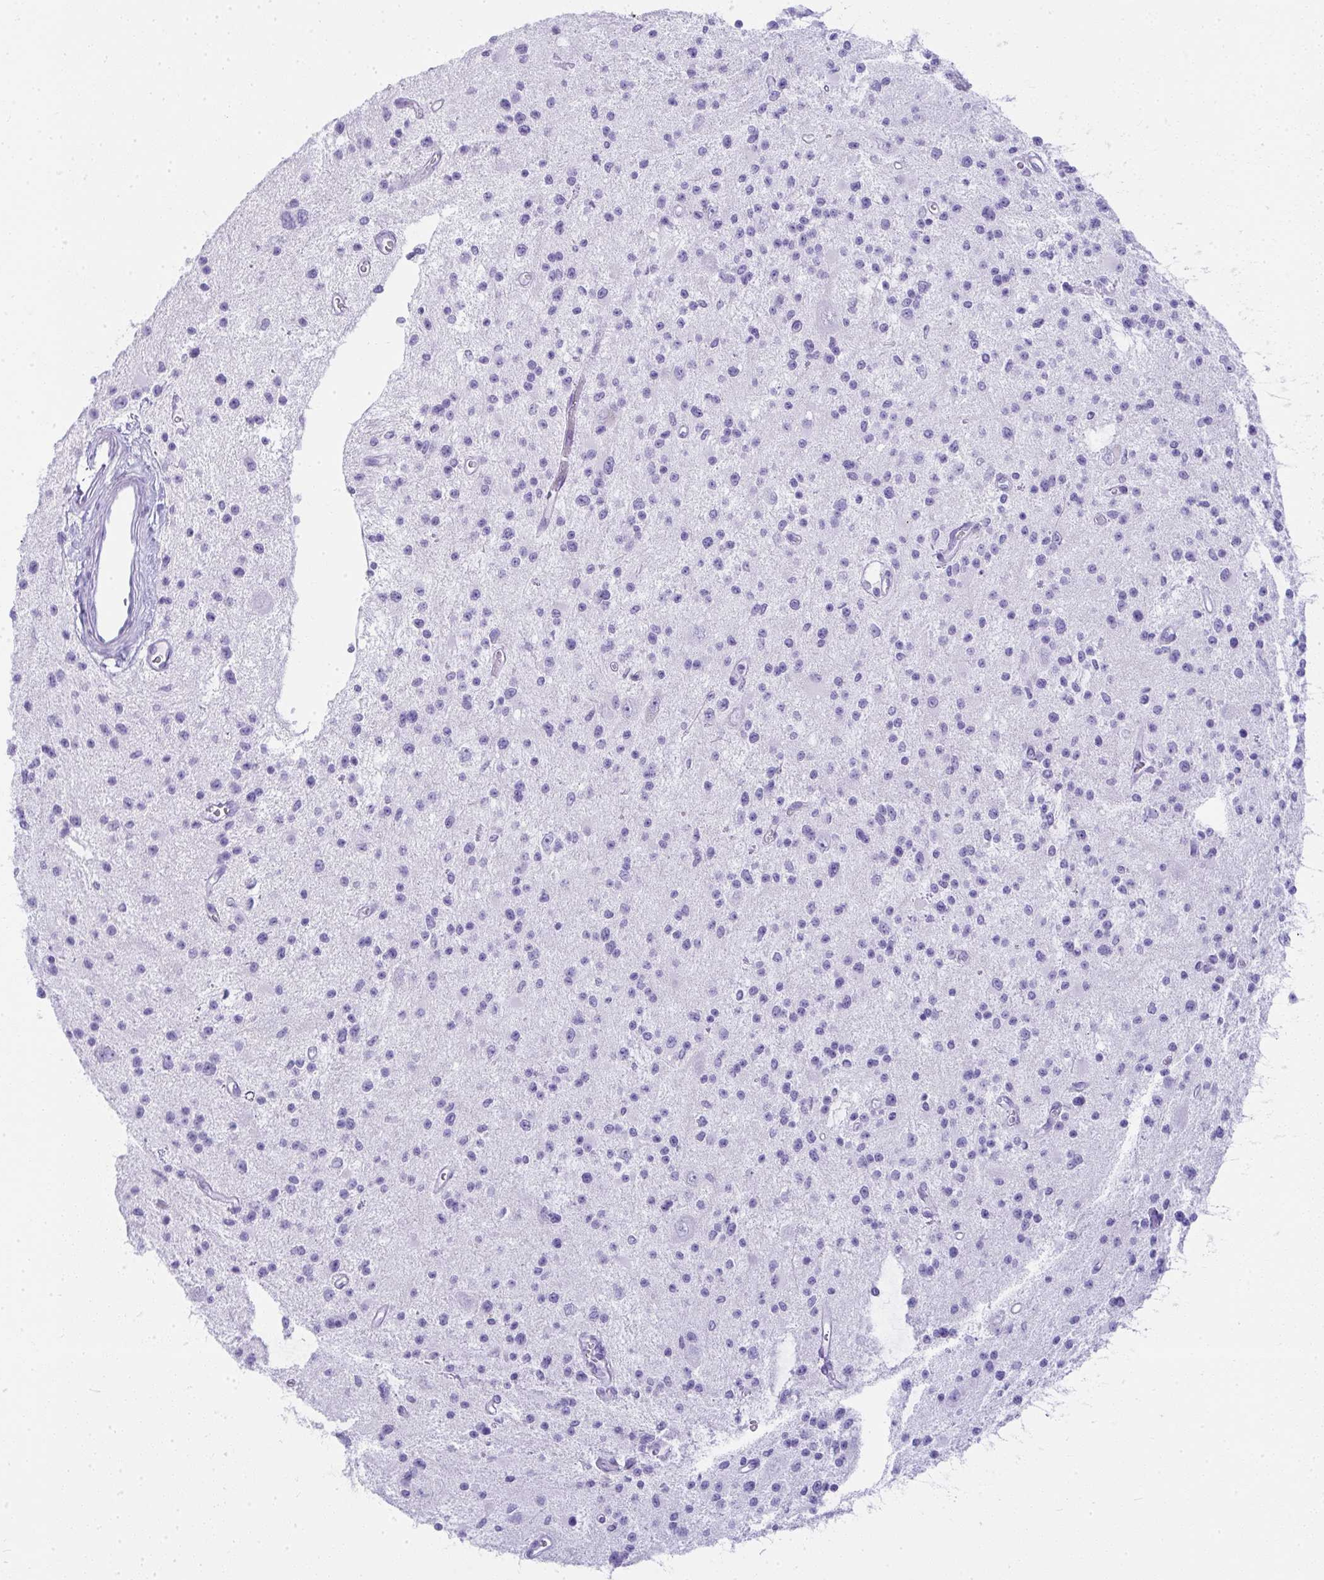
{"staining": {"intensity": "negative", "quantity": "none", "location": "none"}, "tissue": "glioma", "cell_type": "Tumor cells", "image_type": "cancer", "snomed": [{"axis": "morphology", "description": "Glioma, malignant, Low grade"}, {"axis": "topography", "description": "Brain"}], "caption": "Immunohistochemistry (IHC) of glioma exhibits no positivity in tumor cells.", "gene": "CDADC1", "patient": {"sex": "male", "age": 43}}